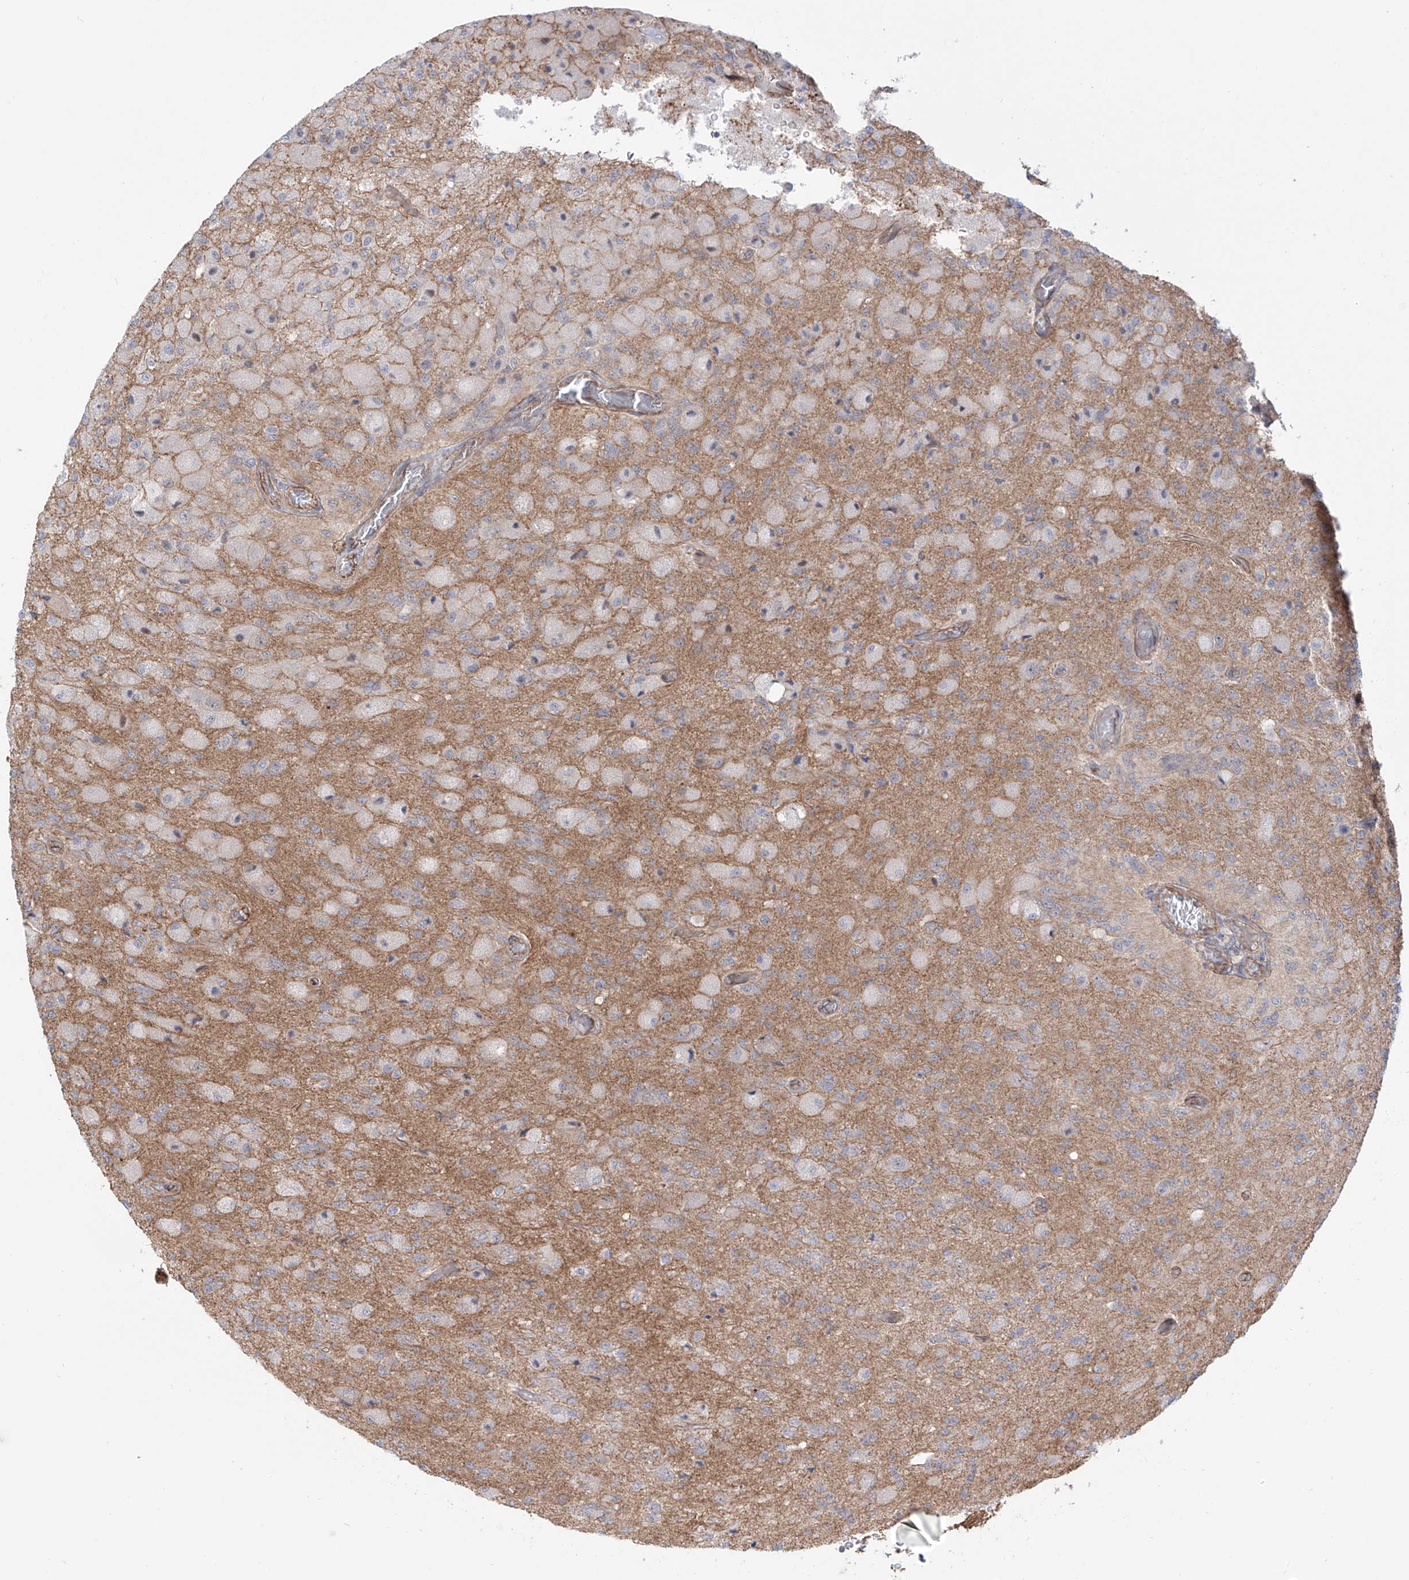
{"staining": {"intensity": "negative", "quantity": "none", "location": "none"}, "tissue": "glioma", "cell_type": "Tumor cells", "image_type": "cancer", "snomed": [{"axis": "morphology", "description": "Normal tissue, NOS"}, {"axis": "morphology", "description": "Glioma, malignant, High grade"}, {"axis": "topography", "description": "Cerebral cortex"}], "caption": "This histopathology image is of glioma stained with immunohistochemistry (IHC) to label a protein in brown with the nuclei are counter-stained blue. There is no expression in tumor cells.", "gene": "ZNF180", "patient": {"sex": "male", "age": 77}}